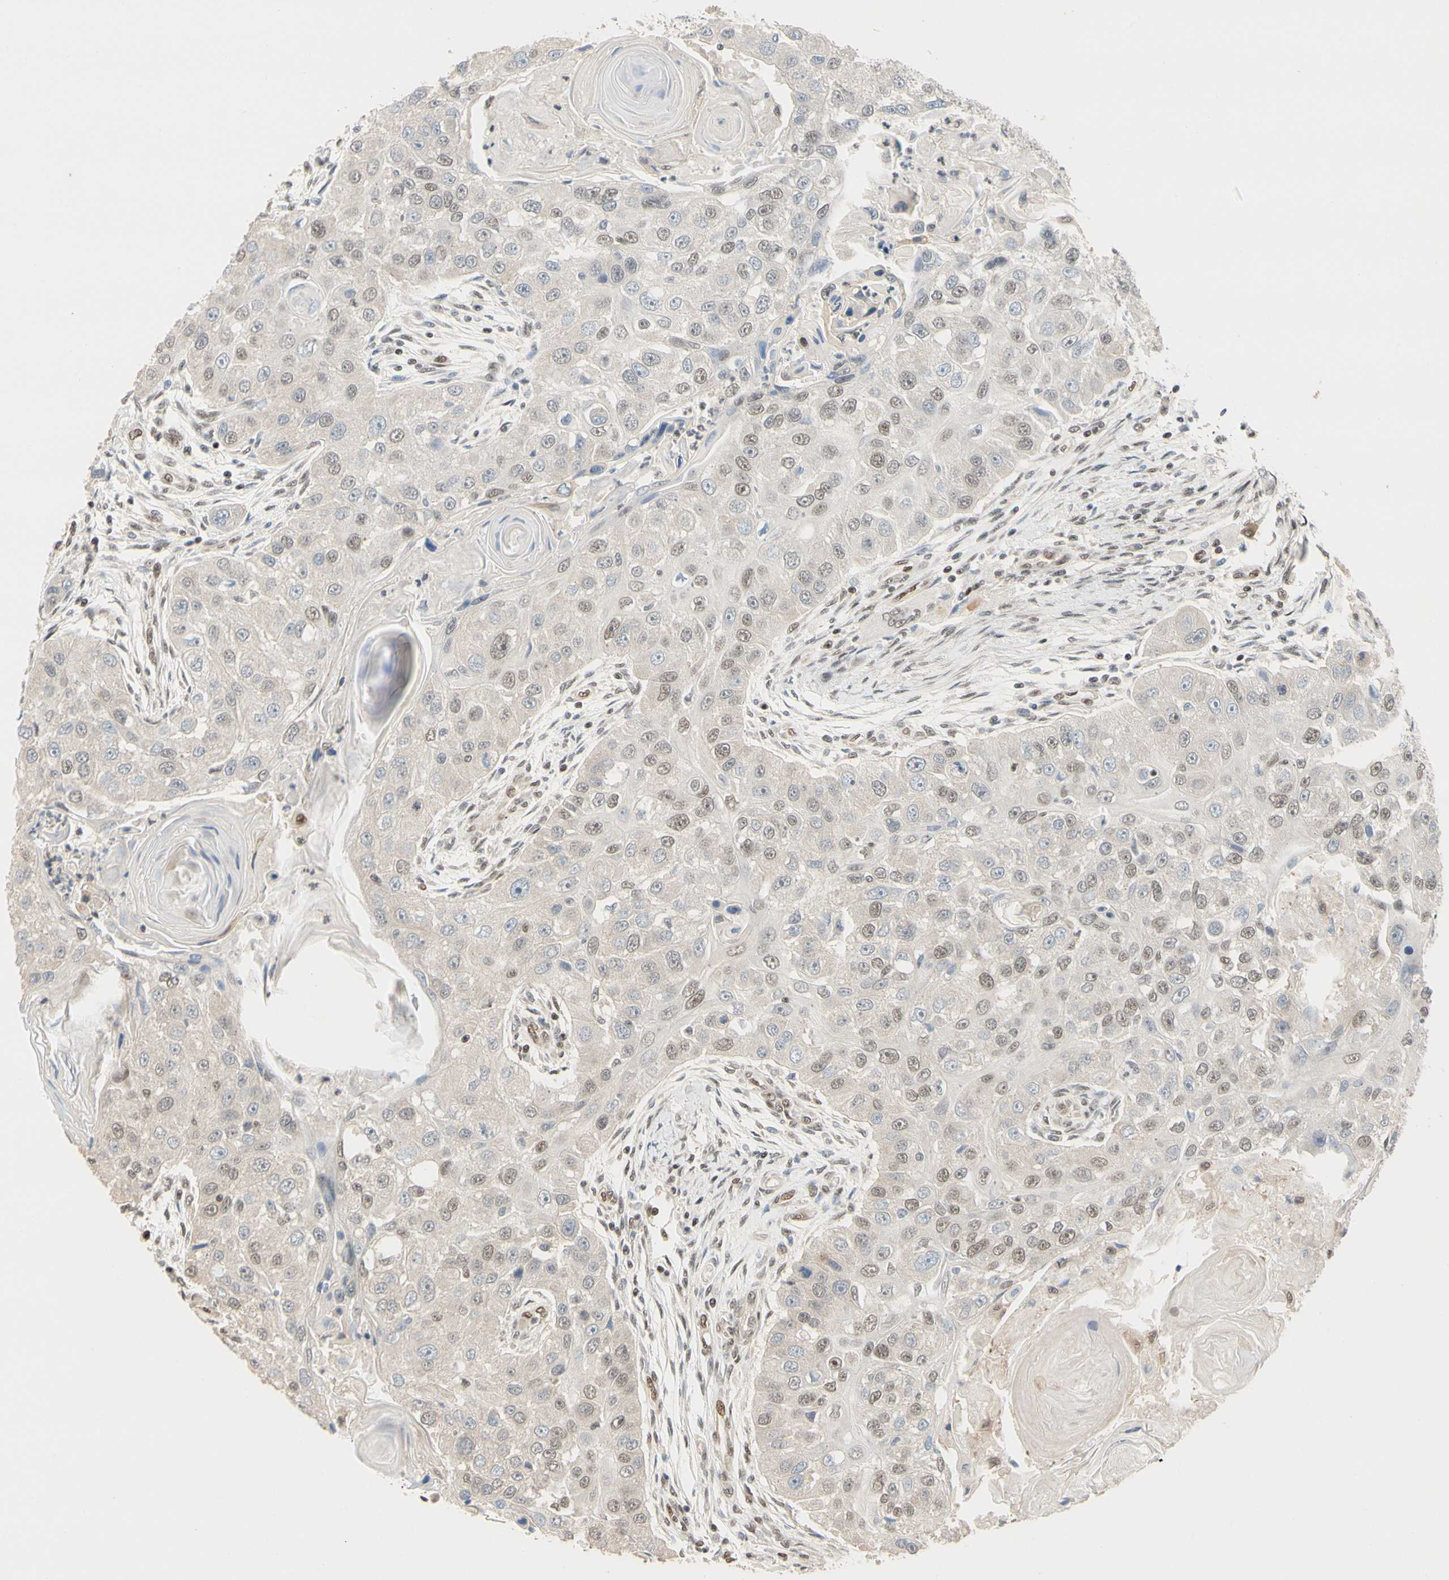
{"staining": {"intensity": "weak", "quantity": "25%-75%", "location": "nuclear"}, "tissue": "head and neck cancer", "cell_type": "Tumor cells", "image_type": "cancer", "snomed": [{"axis": "morphology", "description": "Normal tissue, NOS"}, {"axis": "morphology", "description": "Squamous cell carcinoma, NOS"}, {"axis": "topography", "description": "Skeletal muscle"}, {"axis": "topography", "description": "Head-Neck"}], "caption": "Immunohistochemistry (IHC) staining of head and neck cancer, which exhibits low levels of weak nuclear expression in approximately 25%-75% of tumor cells indicating weak nuclear protein expression. The staining was performed using DAB (brown) for protein detection and nuclei were counterstained in hematoxylin (blue).", "gene": "TAF4", "patient": {"sex": "male", "age": 51}}